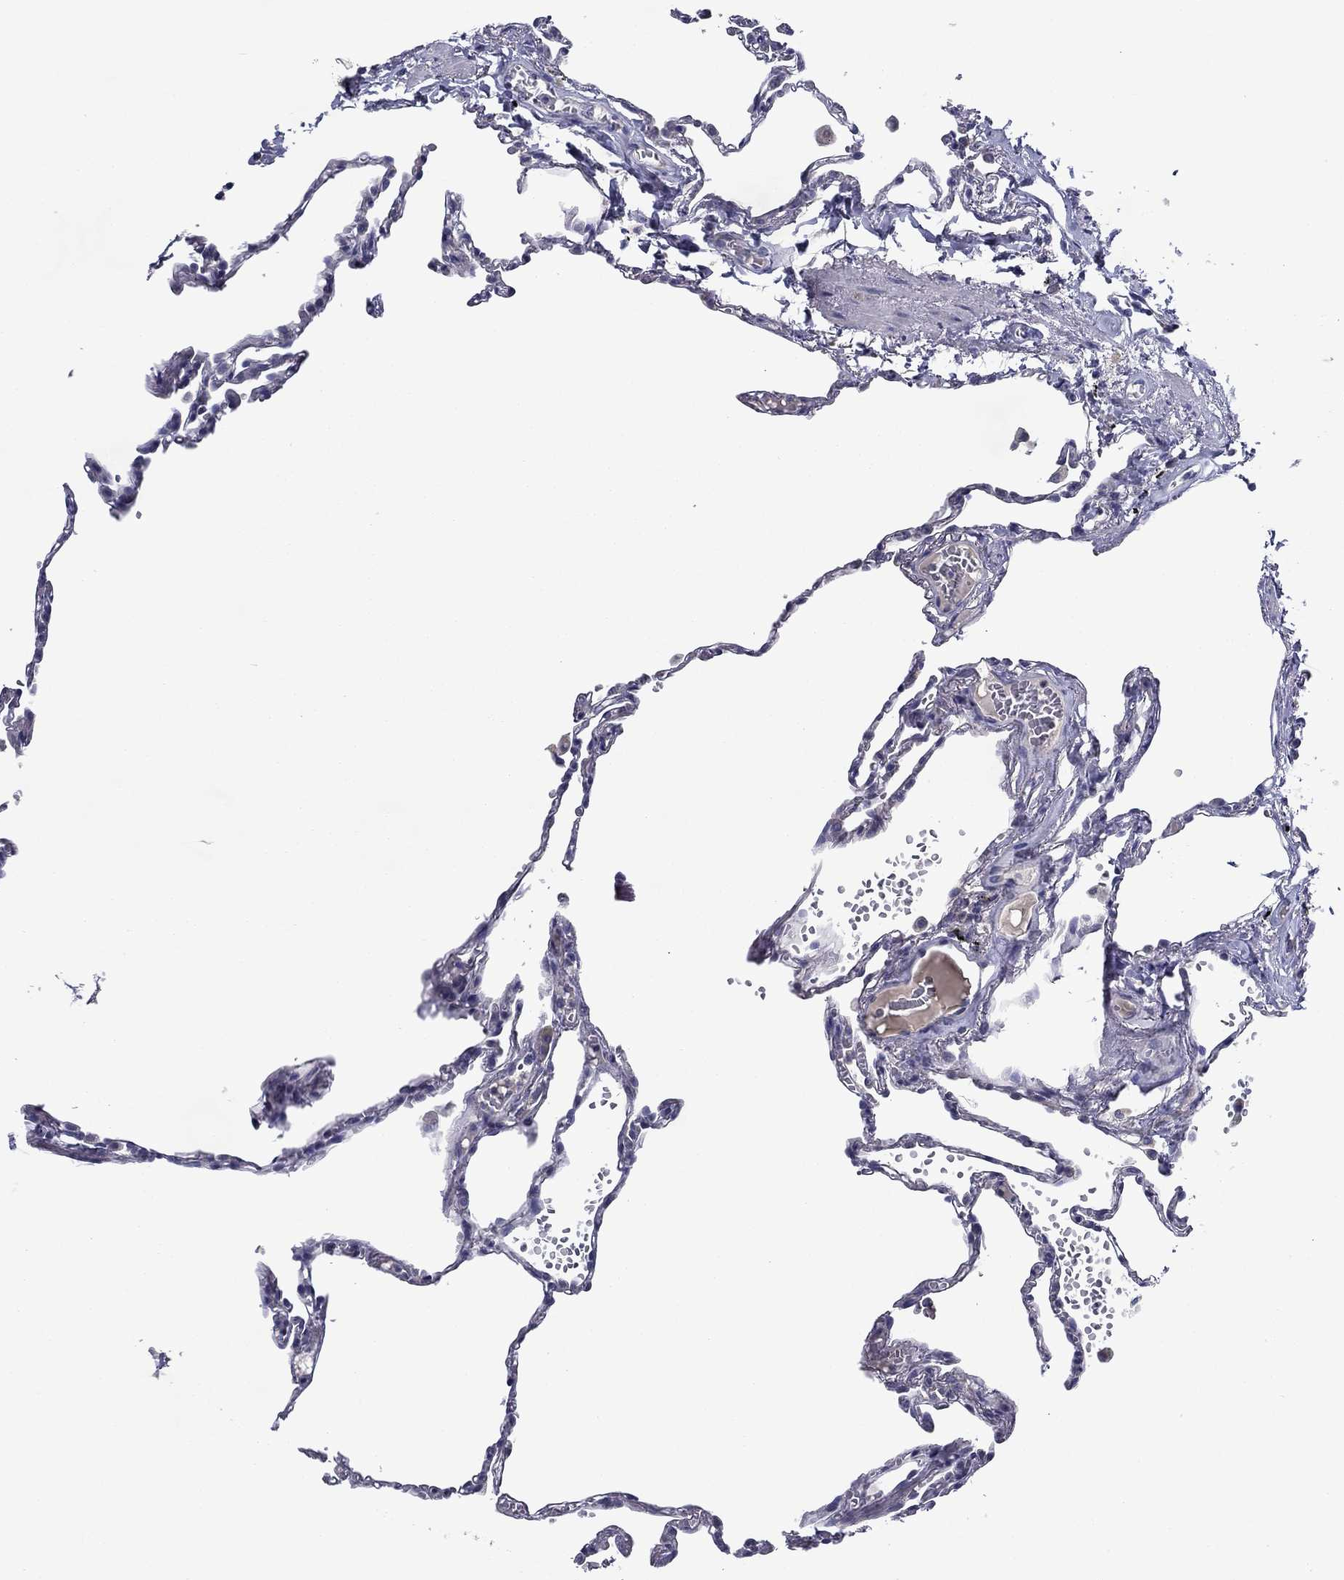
{"staining": {"intensity": "negative", "quantity": "none", "location": "none"}, "tissue": "lung", "cell_type": "Alveolar cells", "image_type": "normal", "snomed": [{"axis": "morphology", "description": "Normal tissue, NOS"}, {"axis": "topography", "description": "Lung"}], "caption": "A photomicrograph of lung stained for a protein reveals no brown staining in alveolar cells.", "gene": "SPATA7", "patient": {"sex": "male", "age": 78}}